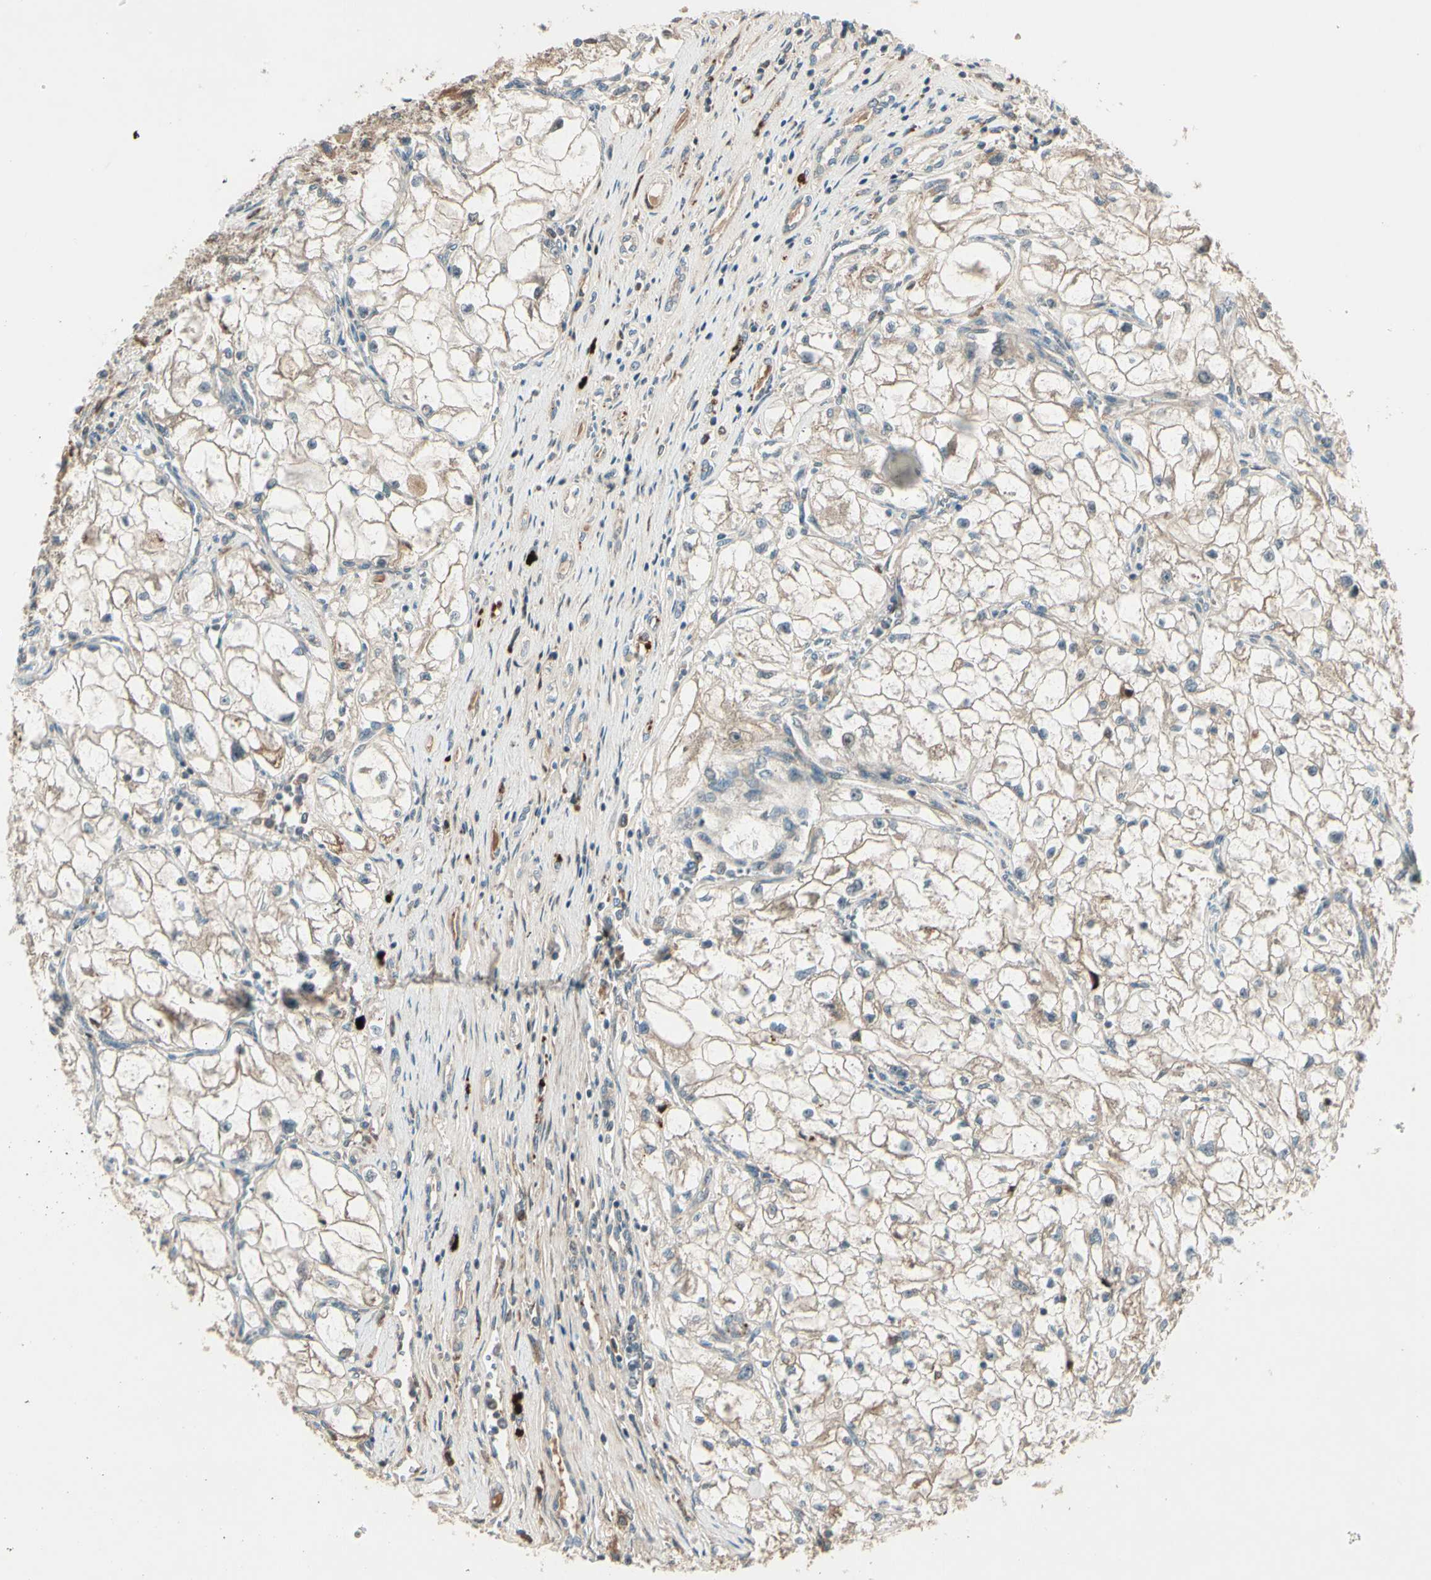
{"staining": {"intensity": "weak", "quantity": ">75%", "location": "cytoplasmic/membranous"}, "tissue": "renal cancer", "cell_type": "Tumor cells", "image_type": "cancer", "snomed": [{"axis": "morphology", "description": "Adenocarcinoma, NOS"}, {"axis": "topography", "description": "Kidney"}], "caption": "Protein expression analysis of renal cancer demonstrates weak cytoplasmic/membranous positivity in approximately >75% of tumor cells.", "gene": "ACVR1C", "patient": {"sex": "female", "age": 70}}